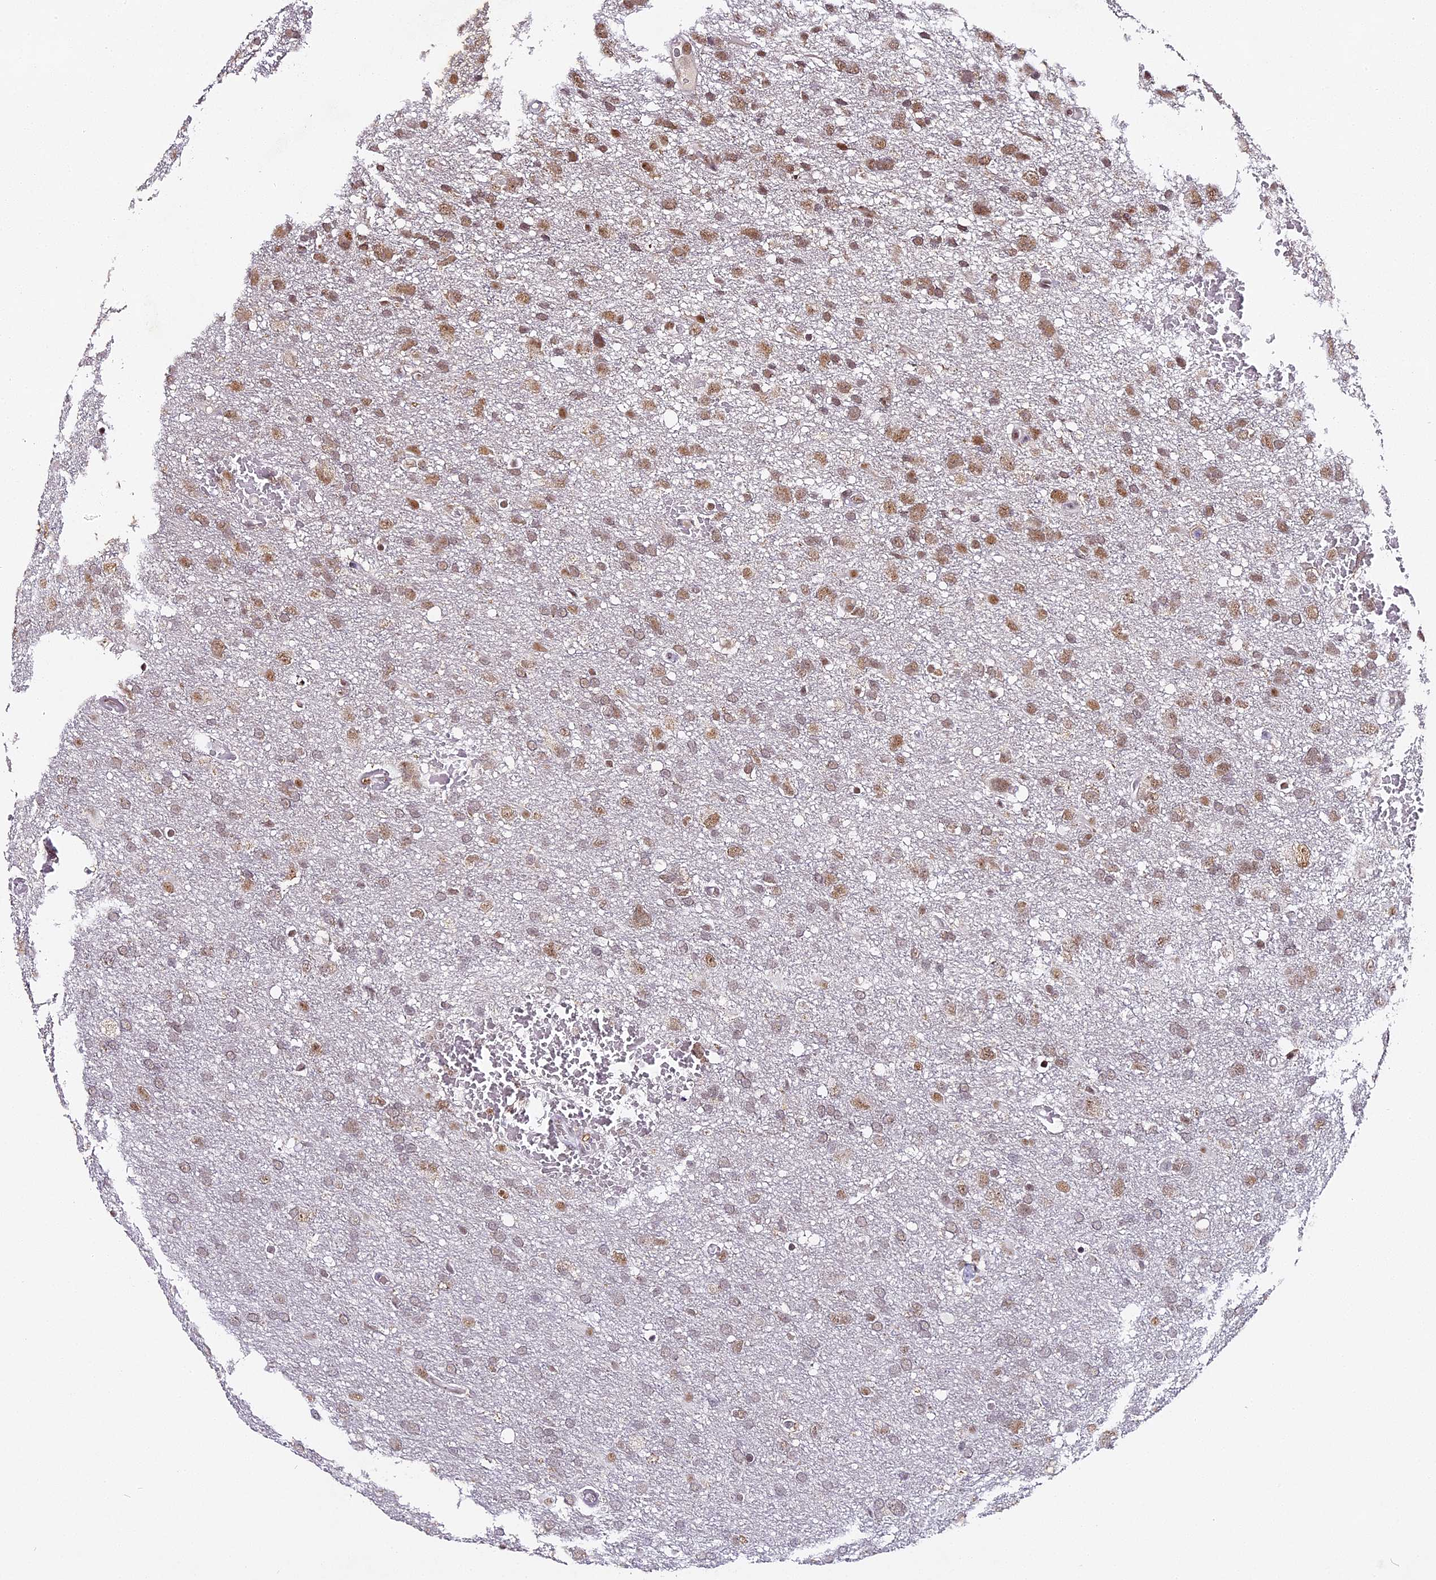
{"staining": {"intensity": "moderate", "quantity": "25%-75%", "location": "nuclear"}, "tissue": "glioma", "cell_type": "Tumor cells", "image_type": "cancer", "snomed": [{"axis": "morphology", "description": "Glioma, malignant, High grade"}, {"axis": "topography", "description": "Brain"}], "caption": "High-grade glioma (malignant) tissue reveals moderate nuclear positivity in approximately 25%-75% of tumor cells, visualized by immunohistochemistry. The staining was performed using DAB, with brown indicating positive protein expression. Nuclei are stained blue with hematoxylin.", "gene": "NCBP1", "patient": {"sex": "male", "age": 61}}